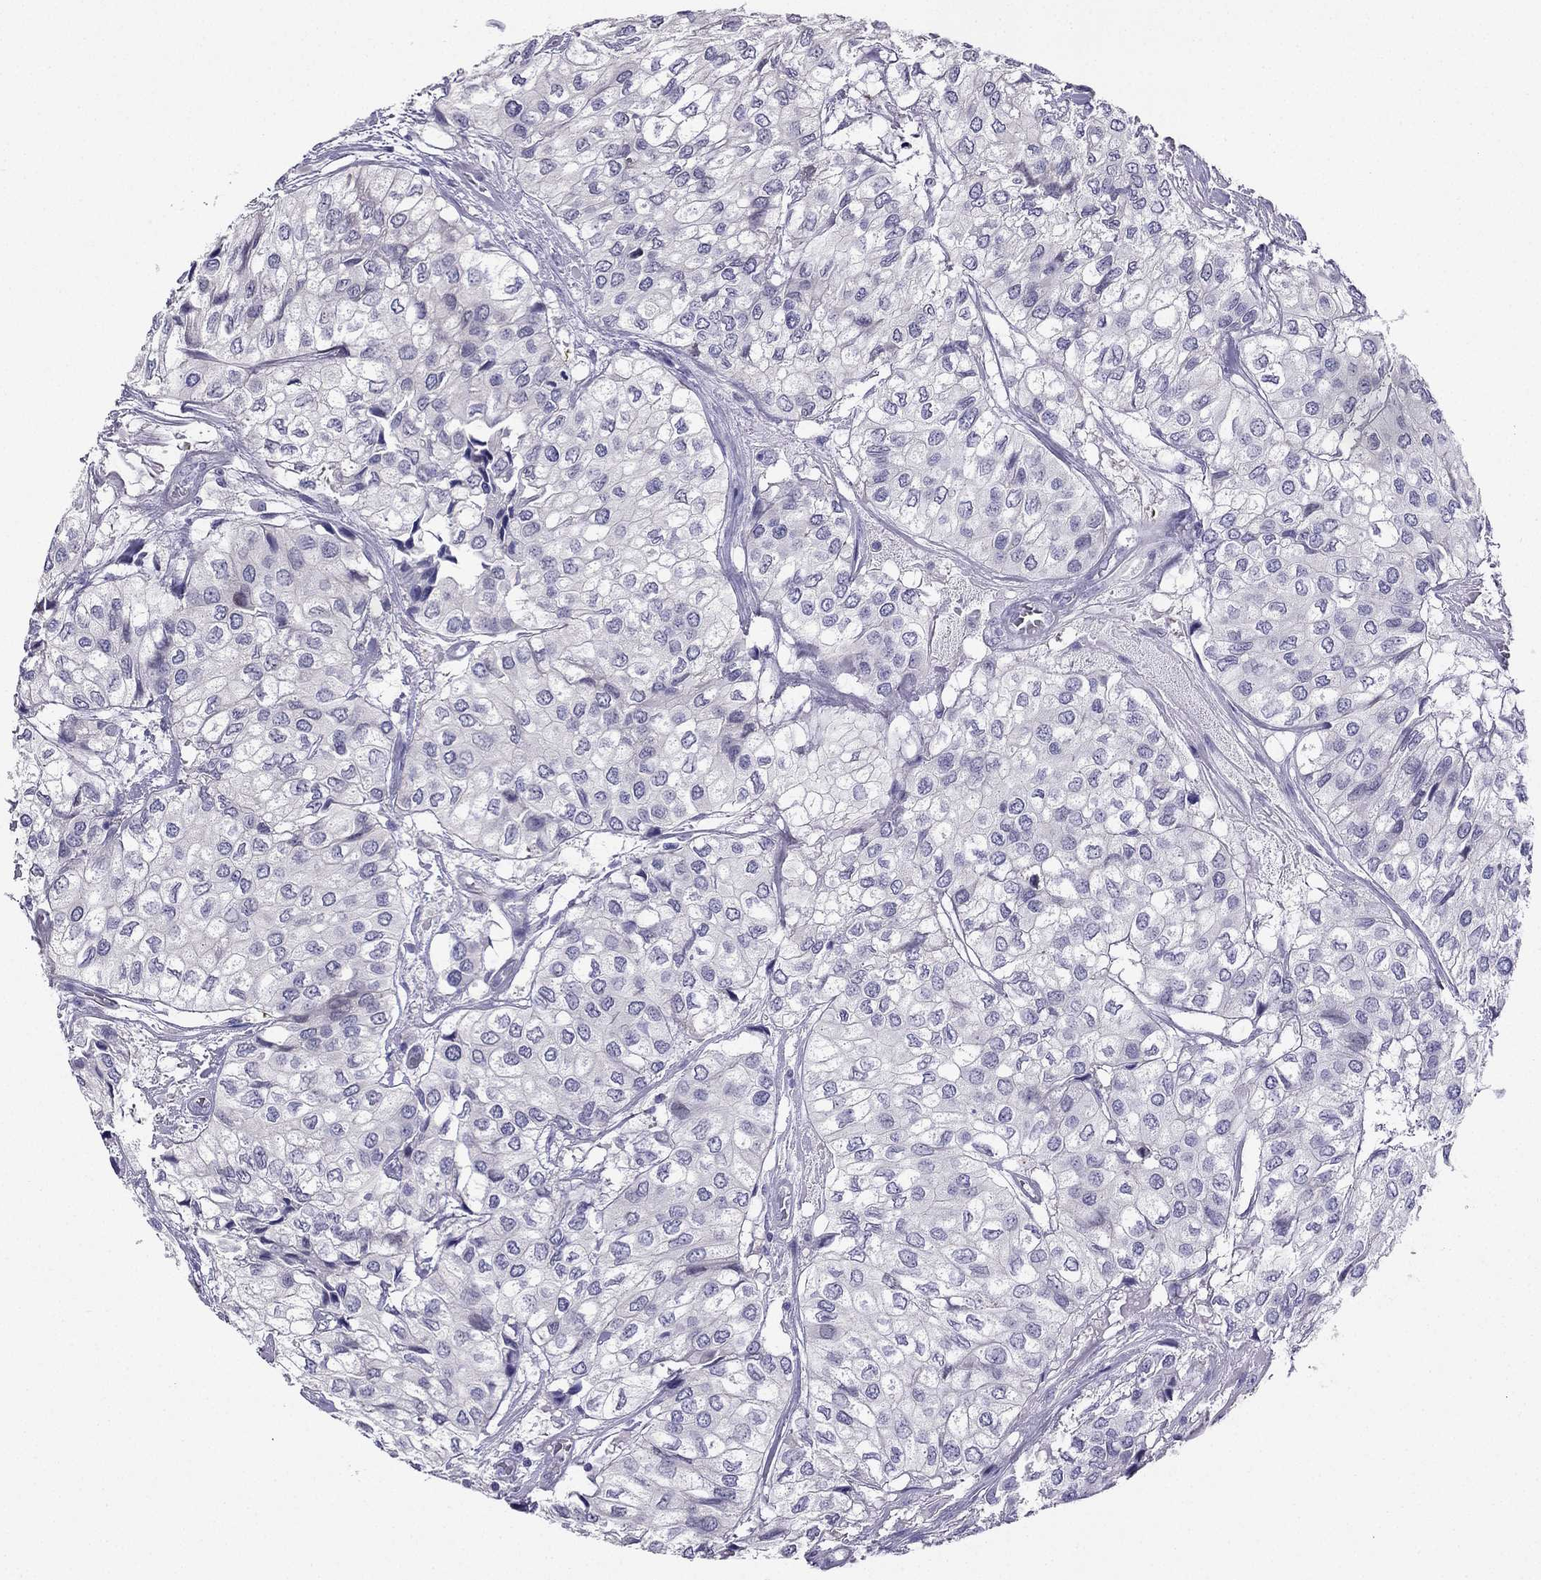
{"staining": {"intensity": "negative", "quantity": "none", "location": "none"}, "tissue": "urothelial cancer", "cell_type": "Tumor cells", "image_type": "cancer", "snomed": [{"axis": "morphology", "description": "Urothelial carcinoma, High grade"}, {"axis": "topography", "description": "Urinary bladder"}], "caption": "Tumor cells are negative for protein expression in human high-grade urothelial carcinoma. (DAB (3,3'-diaminobenzidine) IHC, high magnification).", "gene": "KCNJ10", "patient": {"sex": "male", "age": 73}}